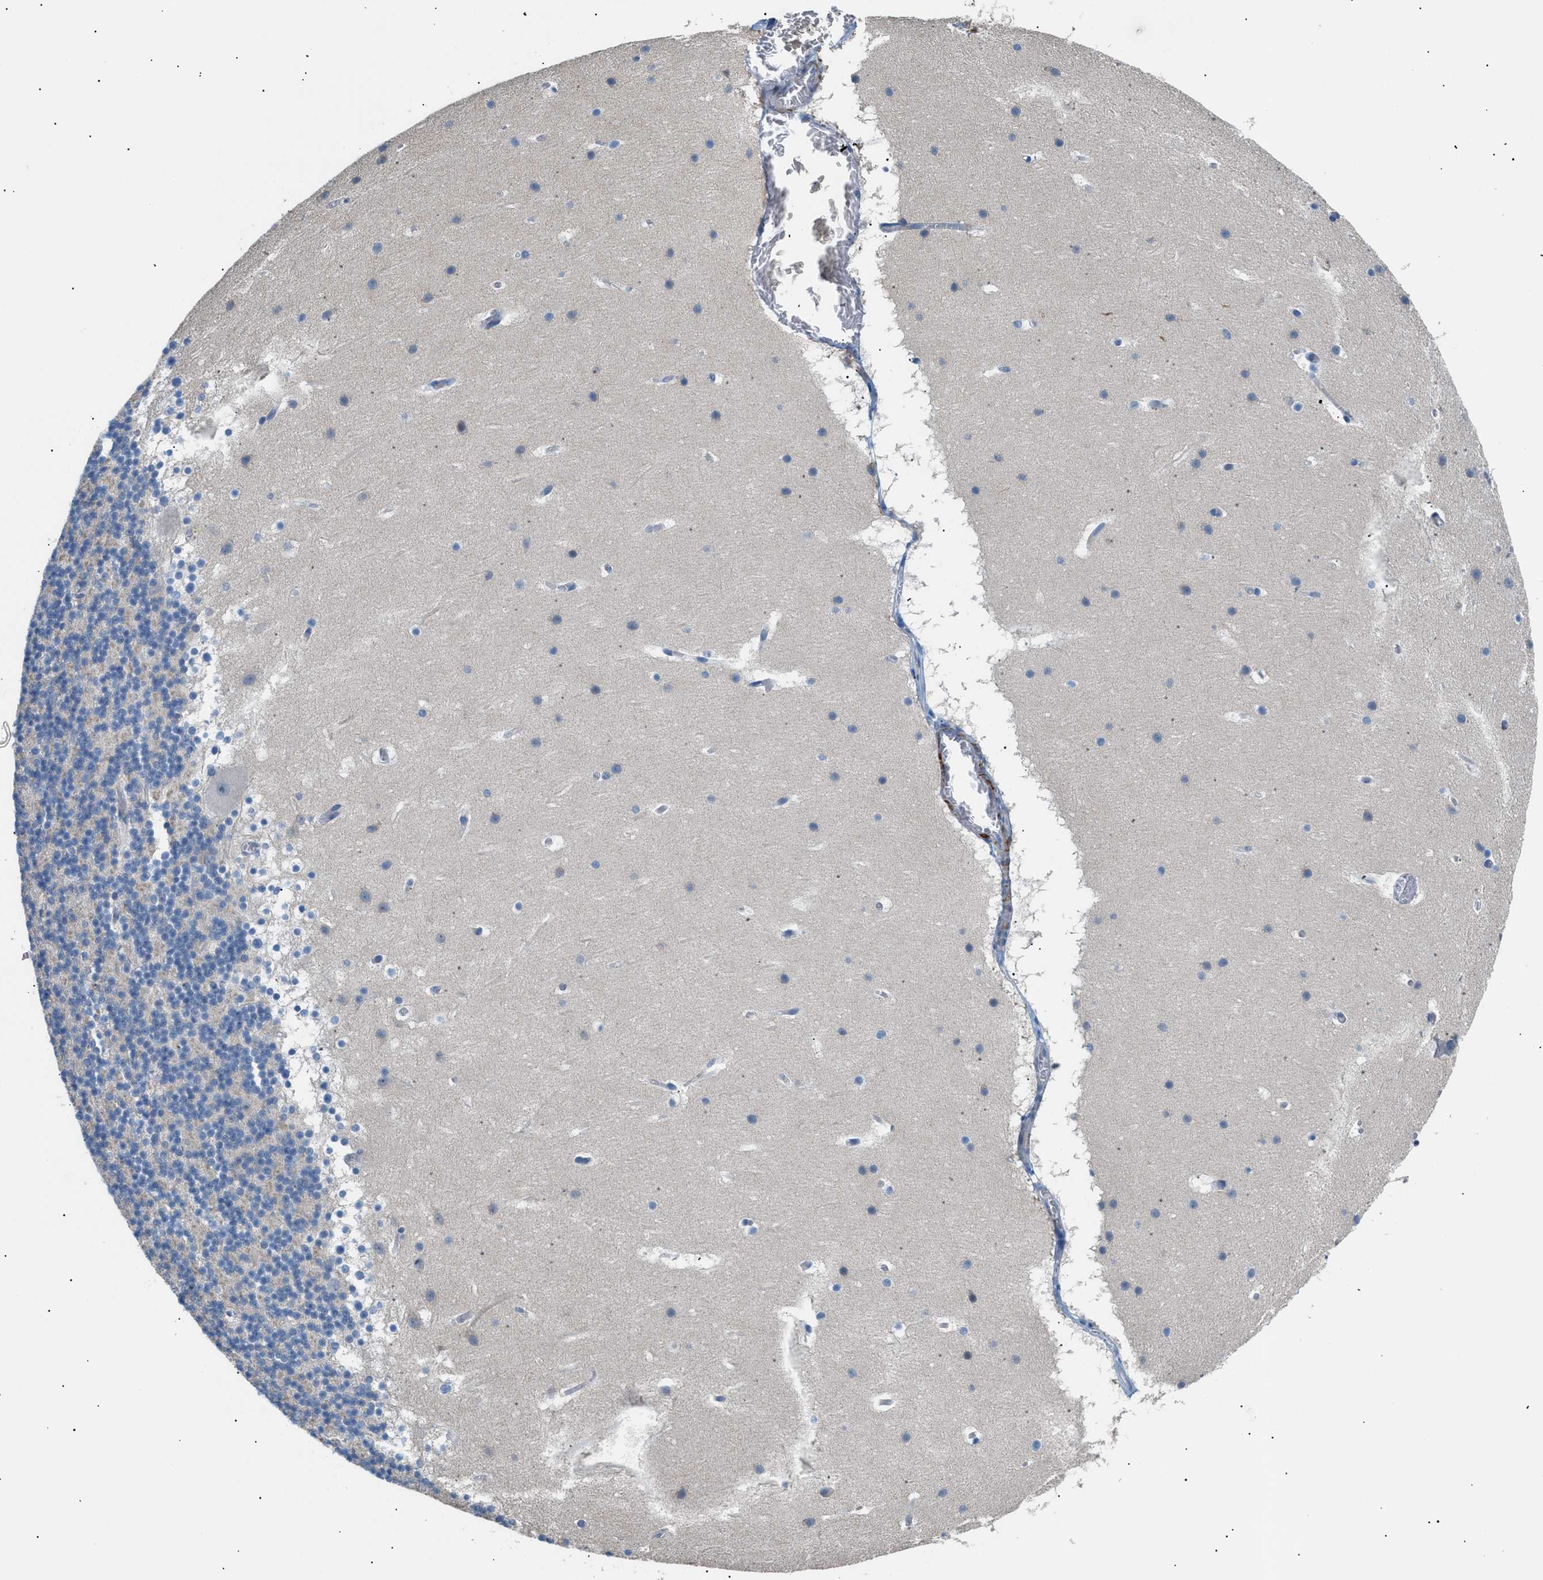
{"staining": {"intensity": "weak", "quantity": "<25%", "location": "cytoplasmic/membranous"}, "tissue": "cerebellum", "cell_type": "Cells in granular layer", "image_type": "normal", "snomed": [{"axis": "morphology", "description": "Normal tissue, NOS"}, {"axis": "topography", "description": "Cerebellum"}], "caption": "This micrograph is of unremarkable cerebellum stained with immunohistochemistry (IHC) to label a protein in brown with the nuclei are counter-stained blue. There is no positivity in cells in granular layer. The staining was performed using DAB to visualize the protein expression in brown, while the nuclei were stained in blue with hematoxylin (Magnification: 20x).", "gene": "ICA1", "patient": {"sex": "male", "age": 45}}